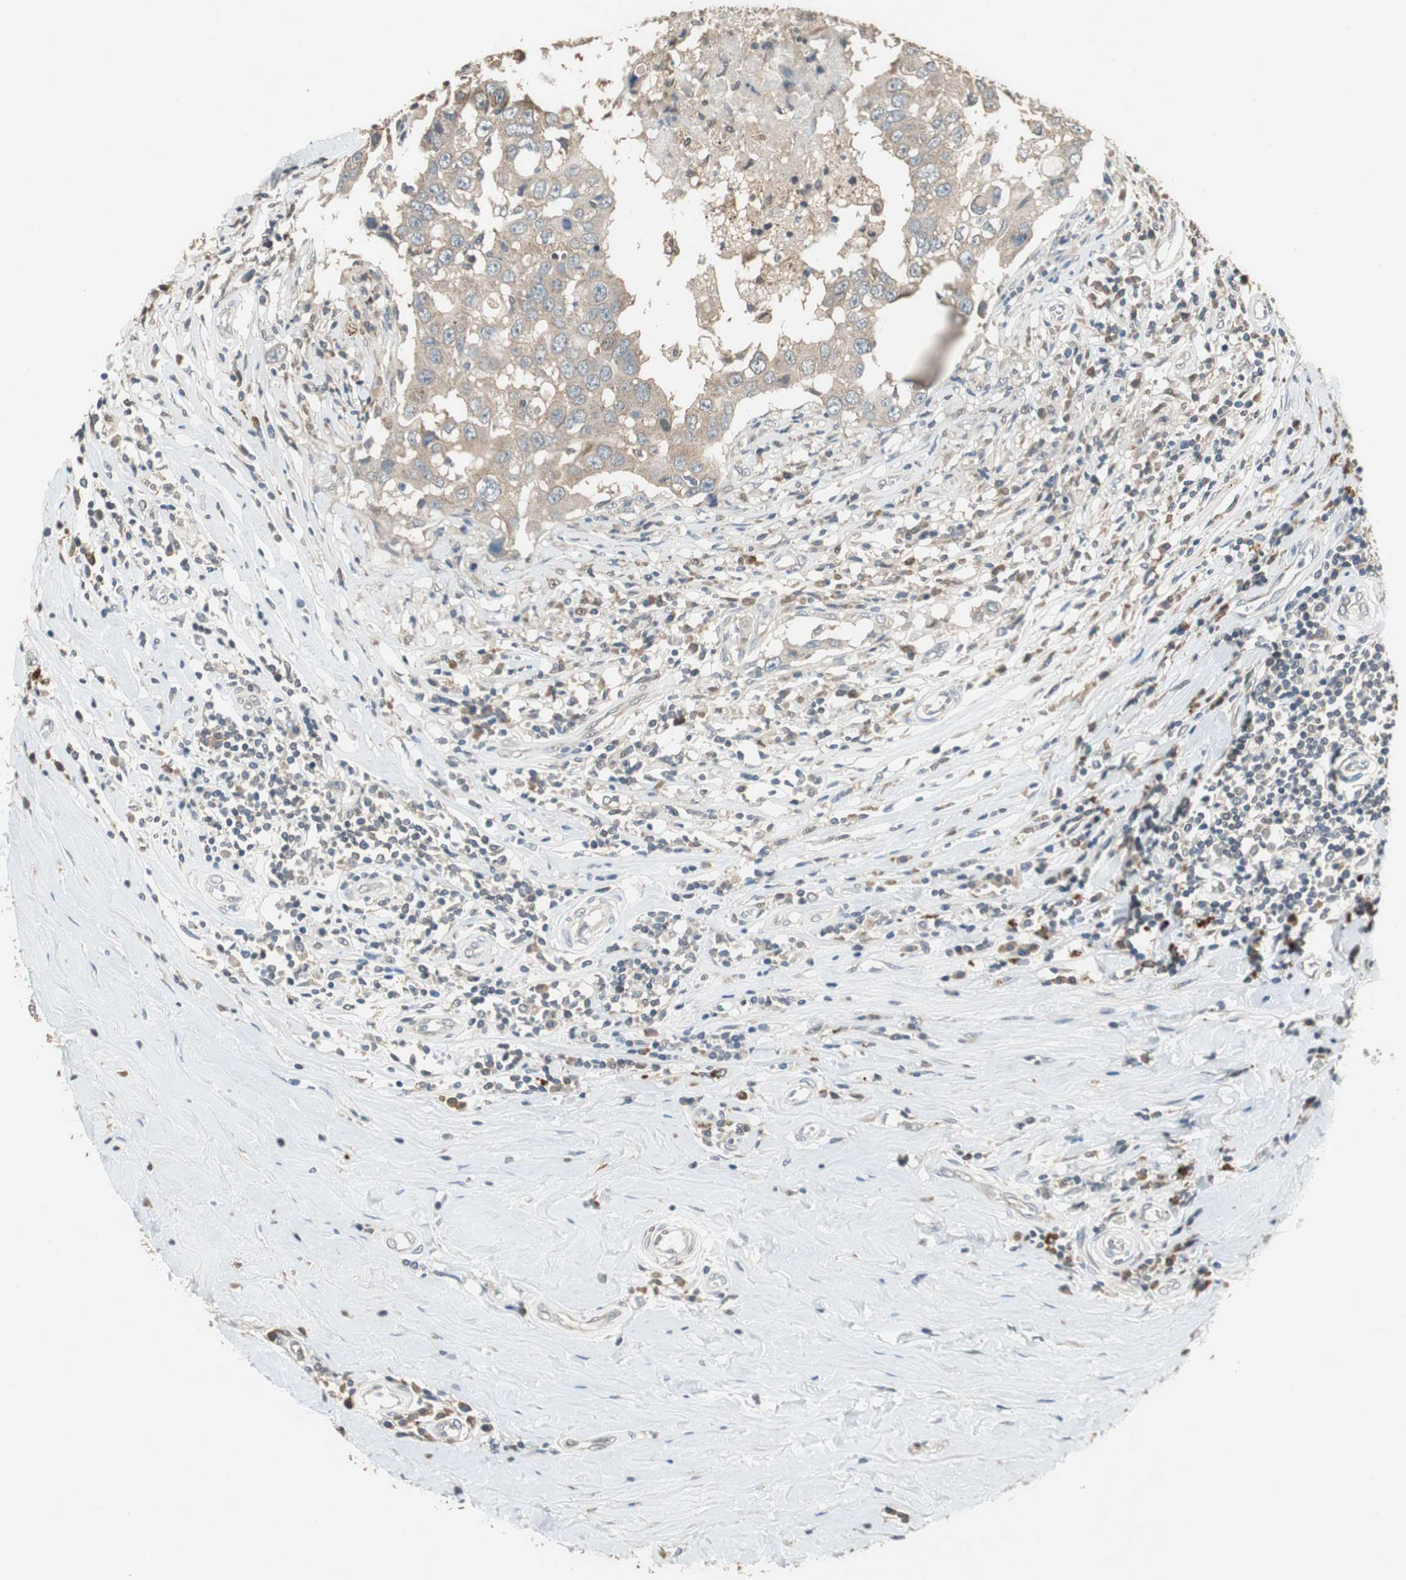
{"staining": {"intensity": "weak", "quantity": "25%-75%", "location": "cytoplasmic/membranous"}, "tissue": "breast cancer", "cell_type": "Tumor cells", "image_type": "cancer", "snomed": [{"axis": "morphology", "description": "Duct carcinoma"}, {"axis": "topography", "description": "Breast"}], "caption": "Intraductal carcinoma (breast) stained with a protein marker demonstrates weak staining in tumor cells.", "gene": "PI4KB", "patient": {"sex": "female", "age": 27}}